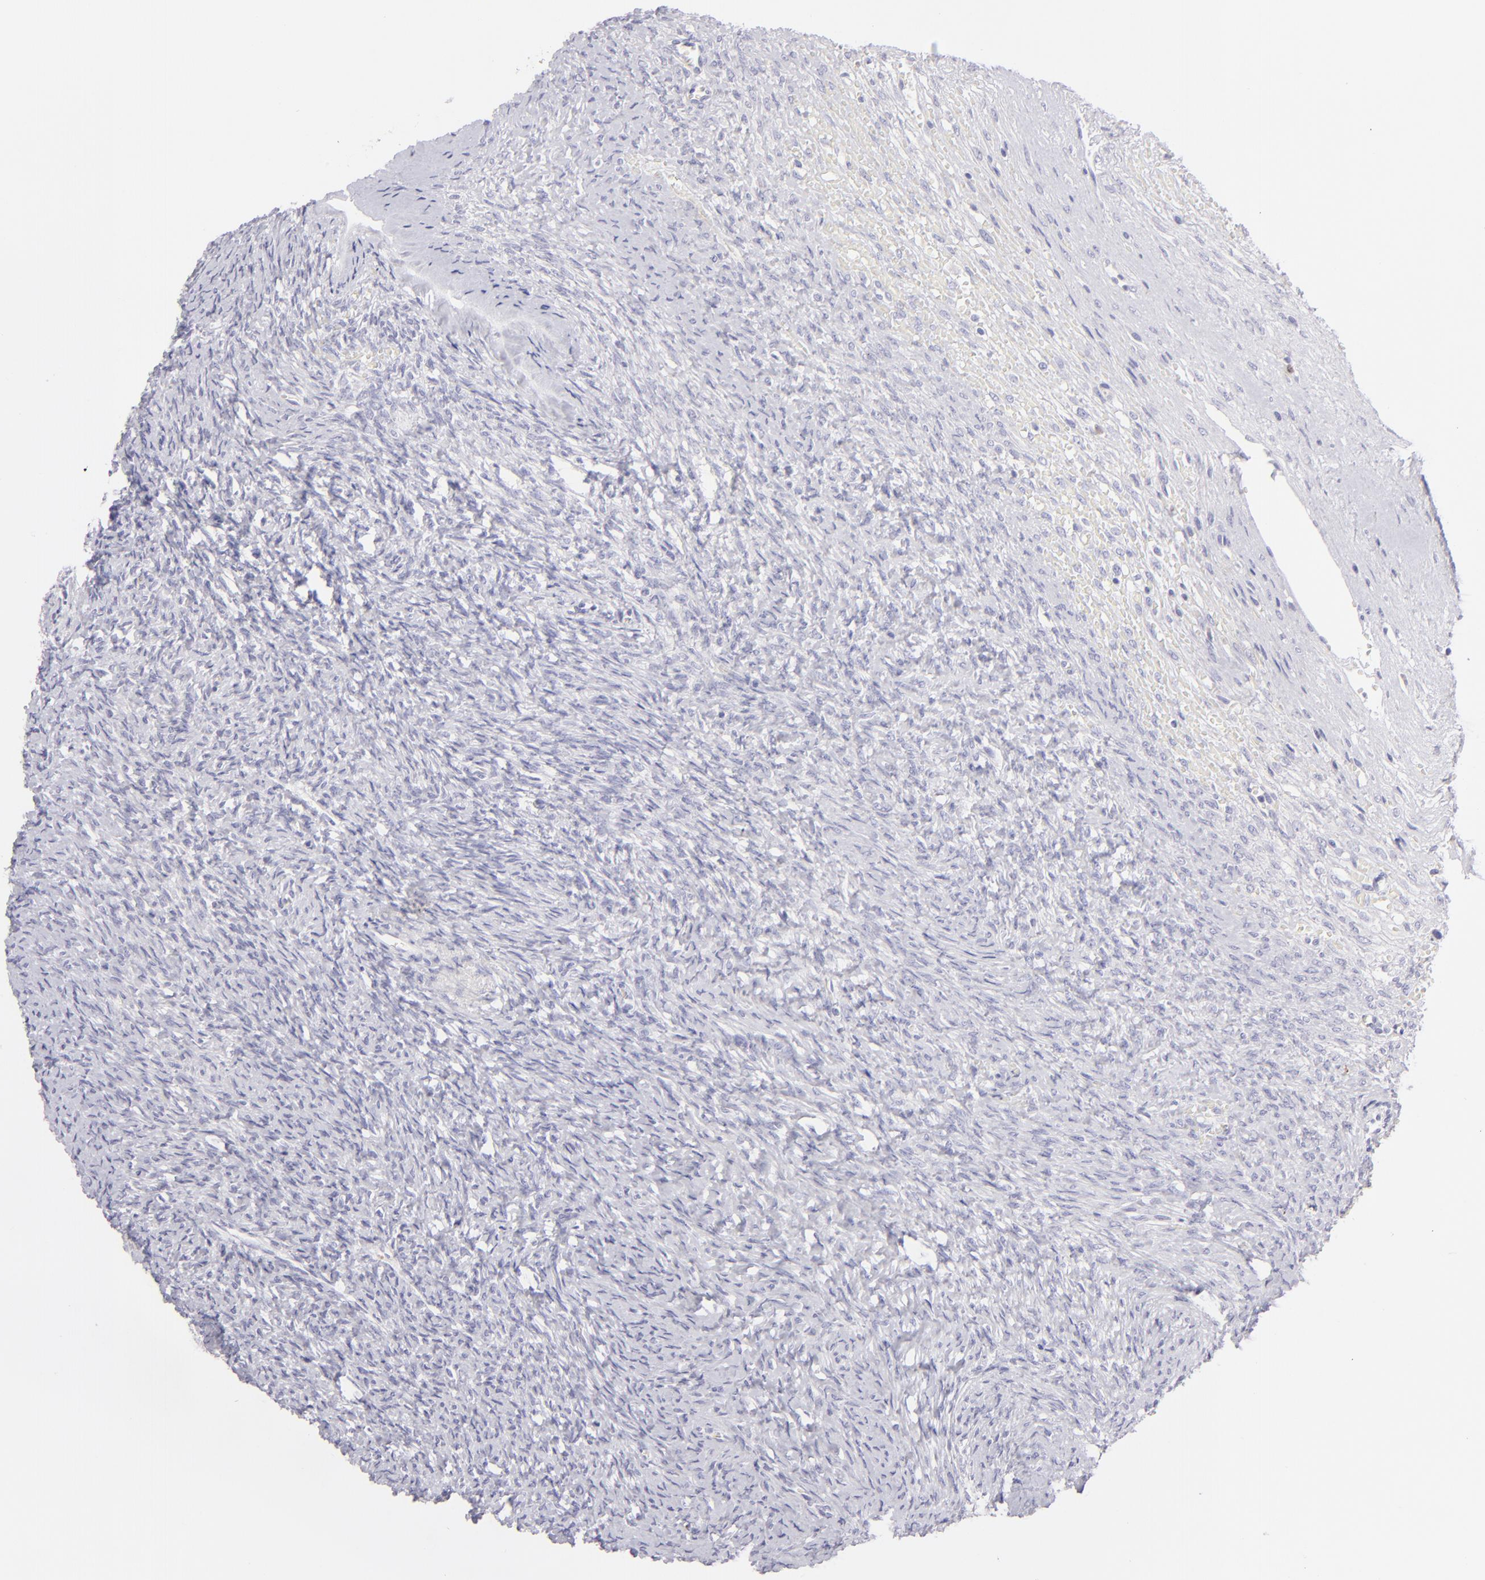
{"staining": {"intensity": "negative", "quantity": "none", "location": "none"}, "tissue": "ovary", "cell_type": "Follicle cells", "image_type": "normal", "snomed": [{"axis": "morphology", "description": "Normal tissue, NOS"}, {"axis": "topography", "description": "Ovary"}], "caption": "Immunohistochemistry of normal human ovary demonstrates no expression in follicle cells.", "gene": "CLDN4", "patient": {"sex": "female", "age": 56}}